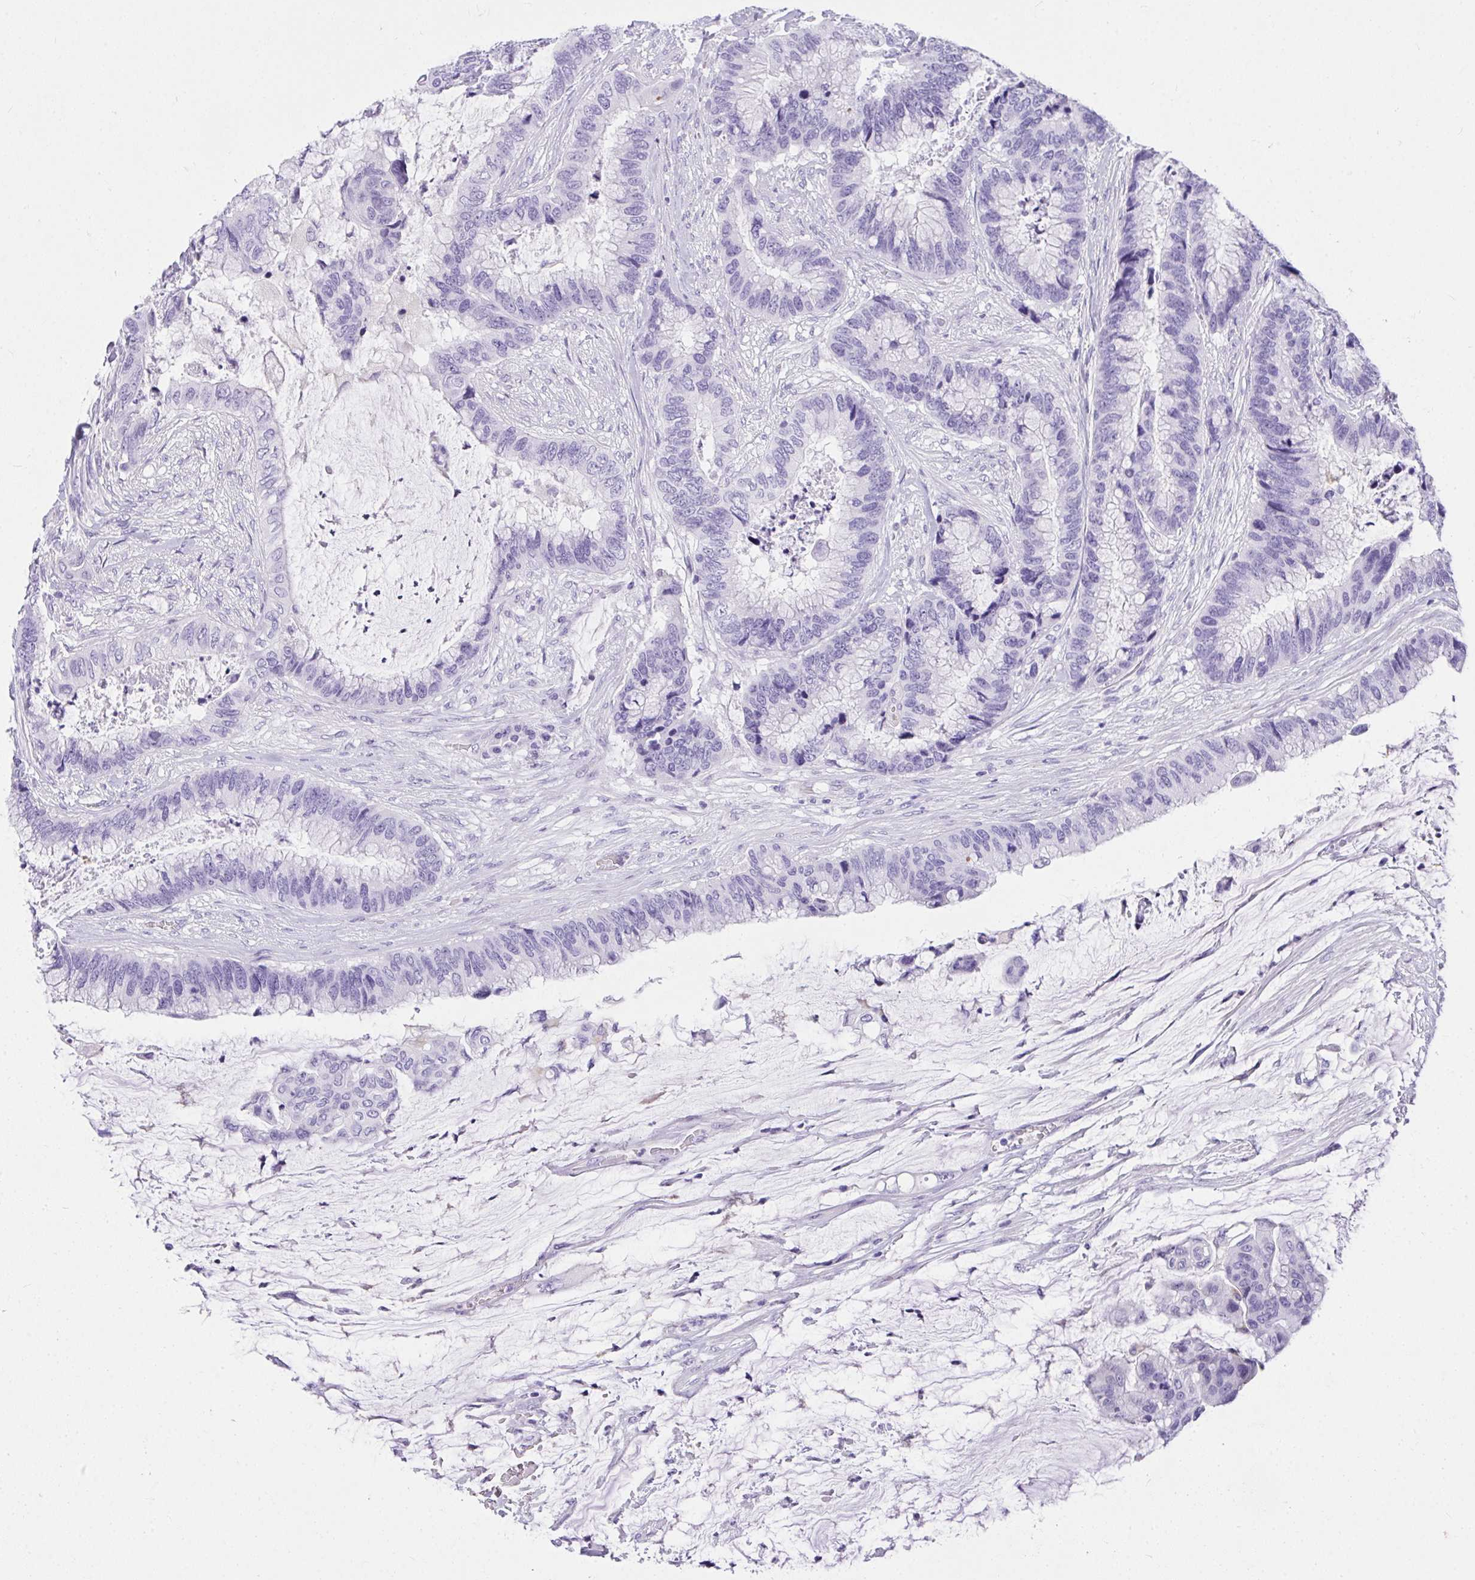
{"staining": {"intensity": "negative", "quantity": "none", "location": "none"}, "tissue": "colorectal cancer", "cell_type": "Tumor cells", "image_type": "cancer", "snomed": [{"axis": "morphology", "description": "Adenocarcinoma, NOS"}, {"axis": "topography", "description": "Rectum"}], "caption": "Protein analysis of colorectal cancer shows no significant expression in tumor cells.", "gene": "AVIL", "patient": {"sex": "female", "age": 59}}